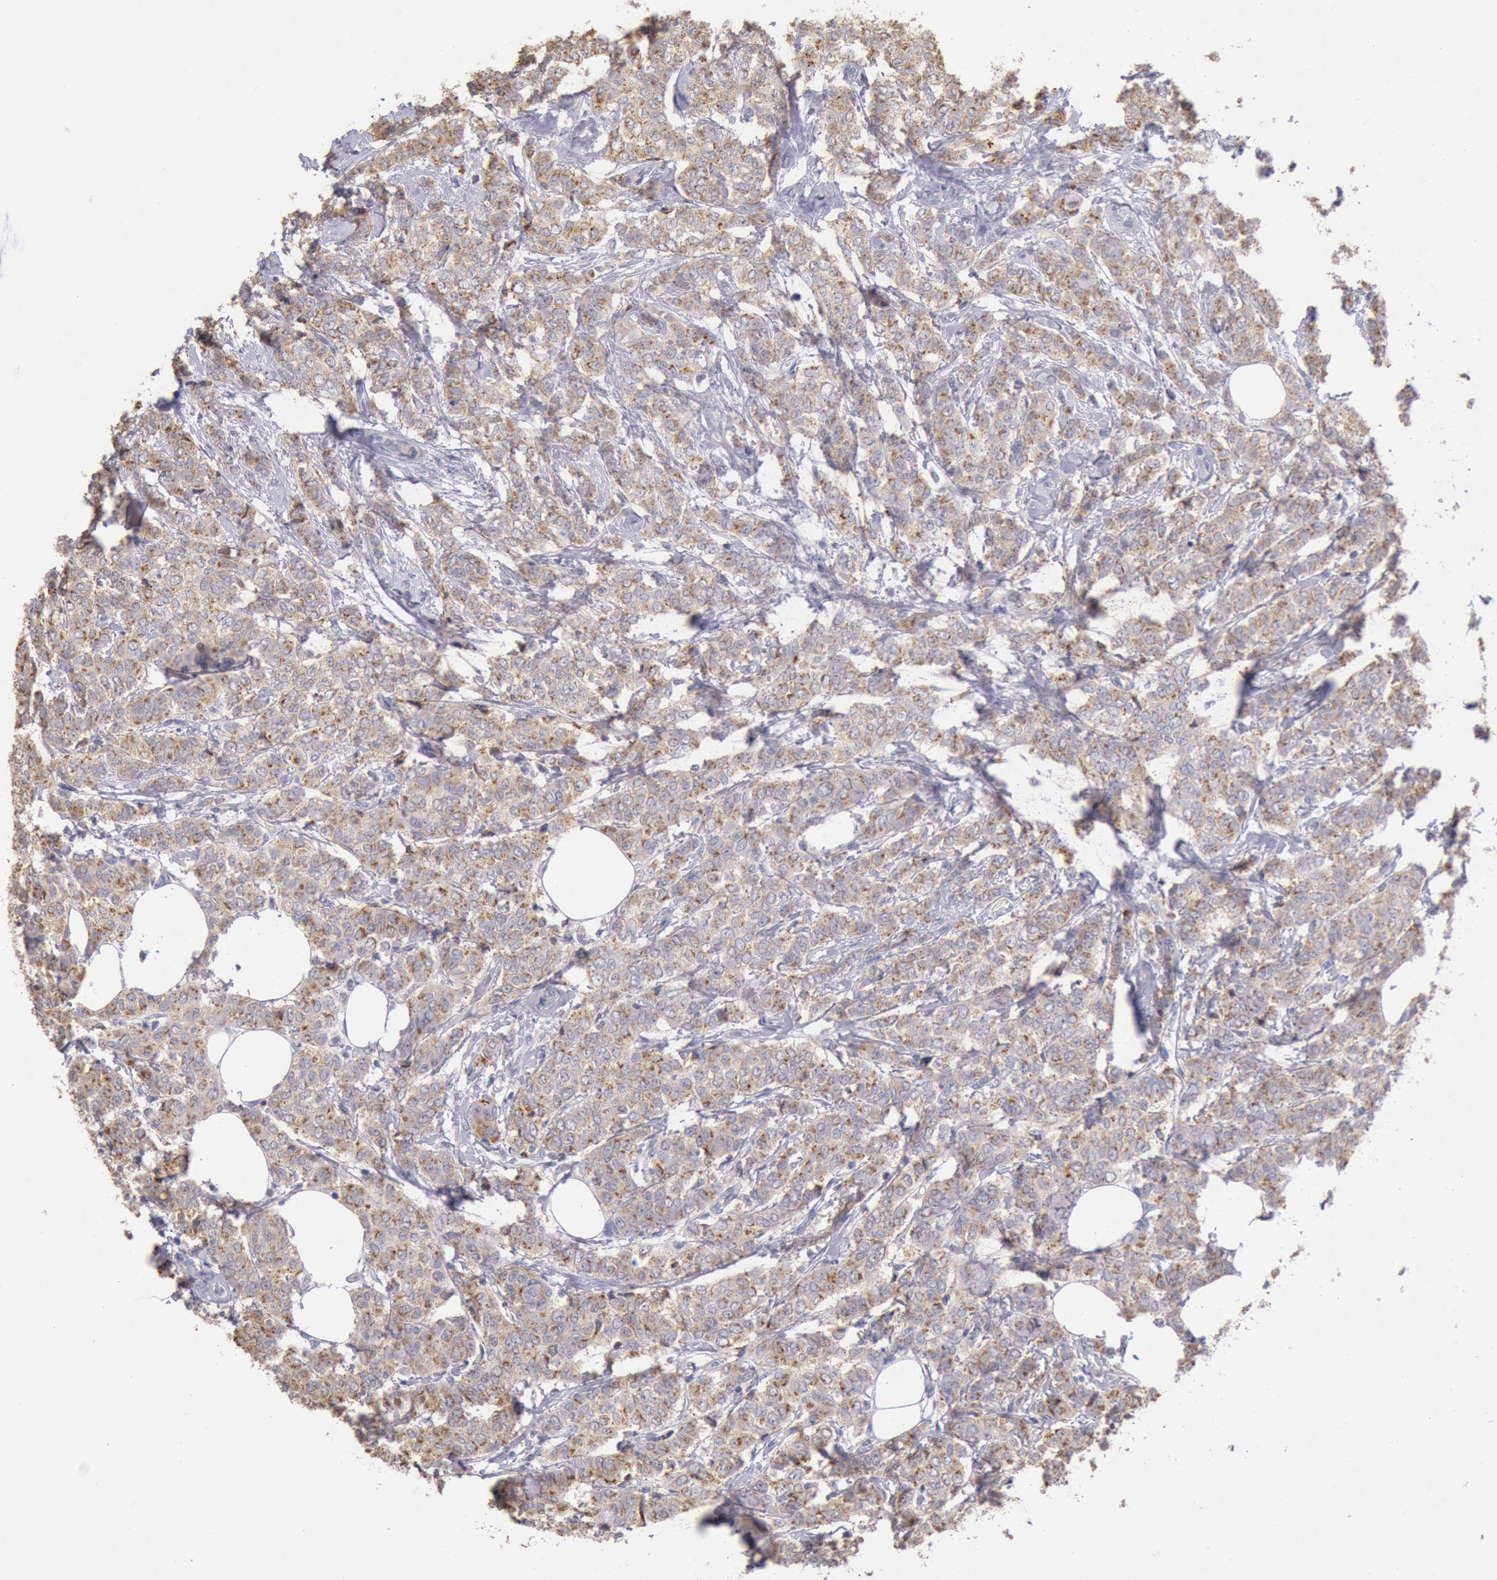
{"staining": {"intensity": "moderate", "quantity": ">75%", "location": "cytoplasmic/membranous"}, "tissue": "breast cancer", "cell_type": "Tumor cells", "image_type": "cancer", "snomed": [{"axis": "morphology", "description": "Lobular carcinoma"}, {"axis": "topography", "description": "Breast"}], "caption": "Human breast cancer stained with a protein marker exhibits moderate staining in tumor cells.", "gene": "GAL3ST1", "patient": {"sex": "female", "age": 60}}